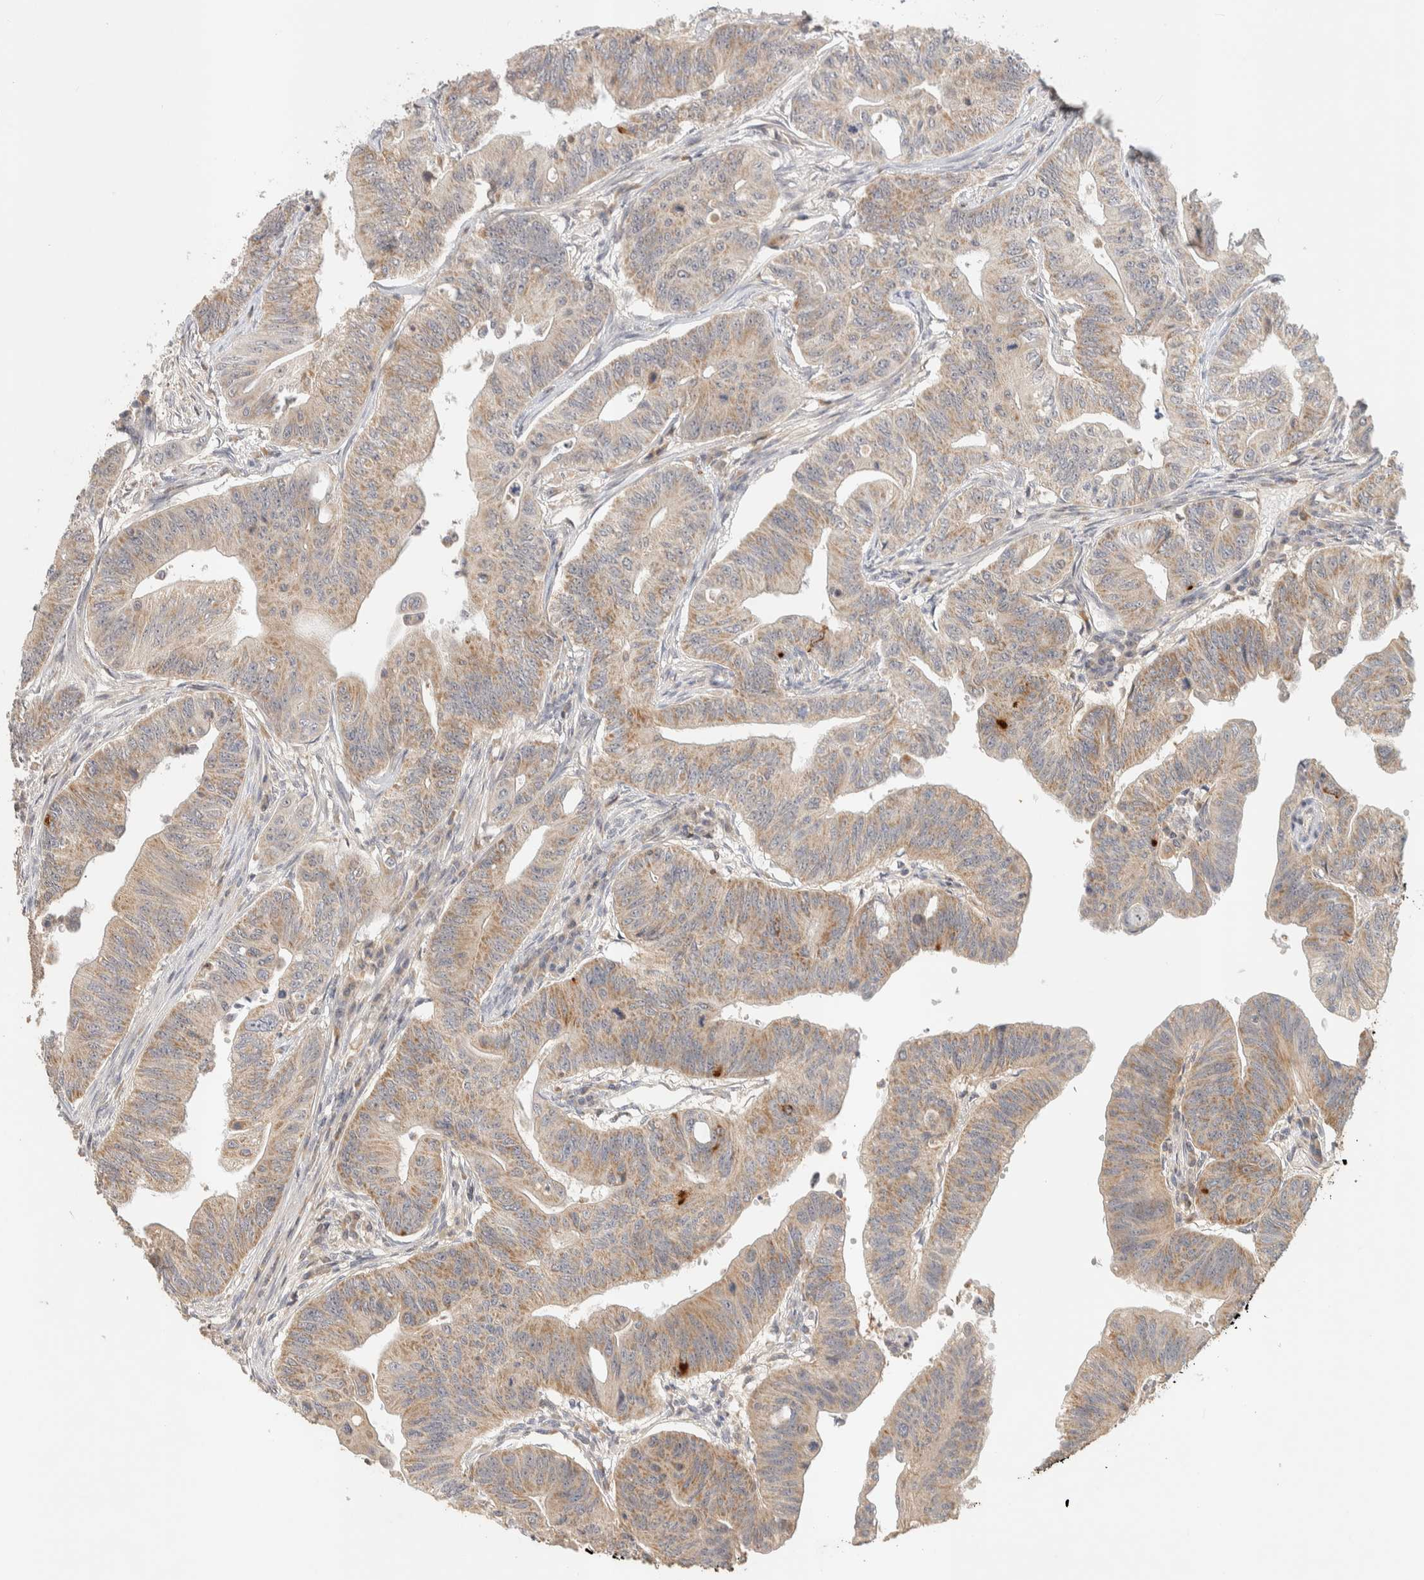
{"staining": {"intensity": "weak", "quantity": "25%-75%", "location": "cytoplasmic/membranous"}, "tissue": "colorectal cancer", "cell_type": "Tumor cells", "image_type": "cancer", "snomed": [{"axis": "morphology", "description": "Adenoma, NOS"}, {"axis": "morphology", "description": "Adenocarcinoma, NOS"}, {"axis": "topography", "description": "Colon"}], "caption": "An IHC micrograph of neoplastic tissue is shown. Protein staining in brown labels weak cytoplasmic/membranous positivity in colorectal cancer within tumor cells. The staining is performed using DAB brown chromogen to label protein expression. The nuclei are counter-stained blue using hematoxylin.", "gene": "ITPA", "patient": {"sex": "male", "age": 79}}